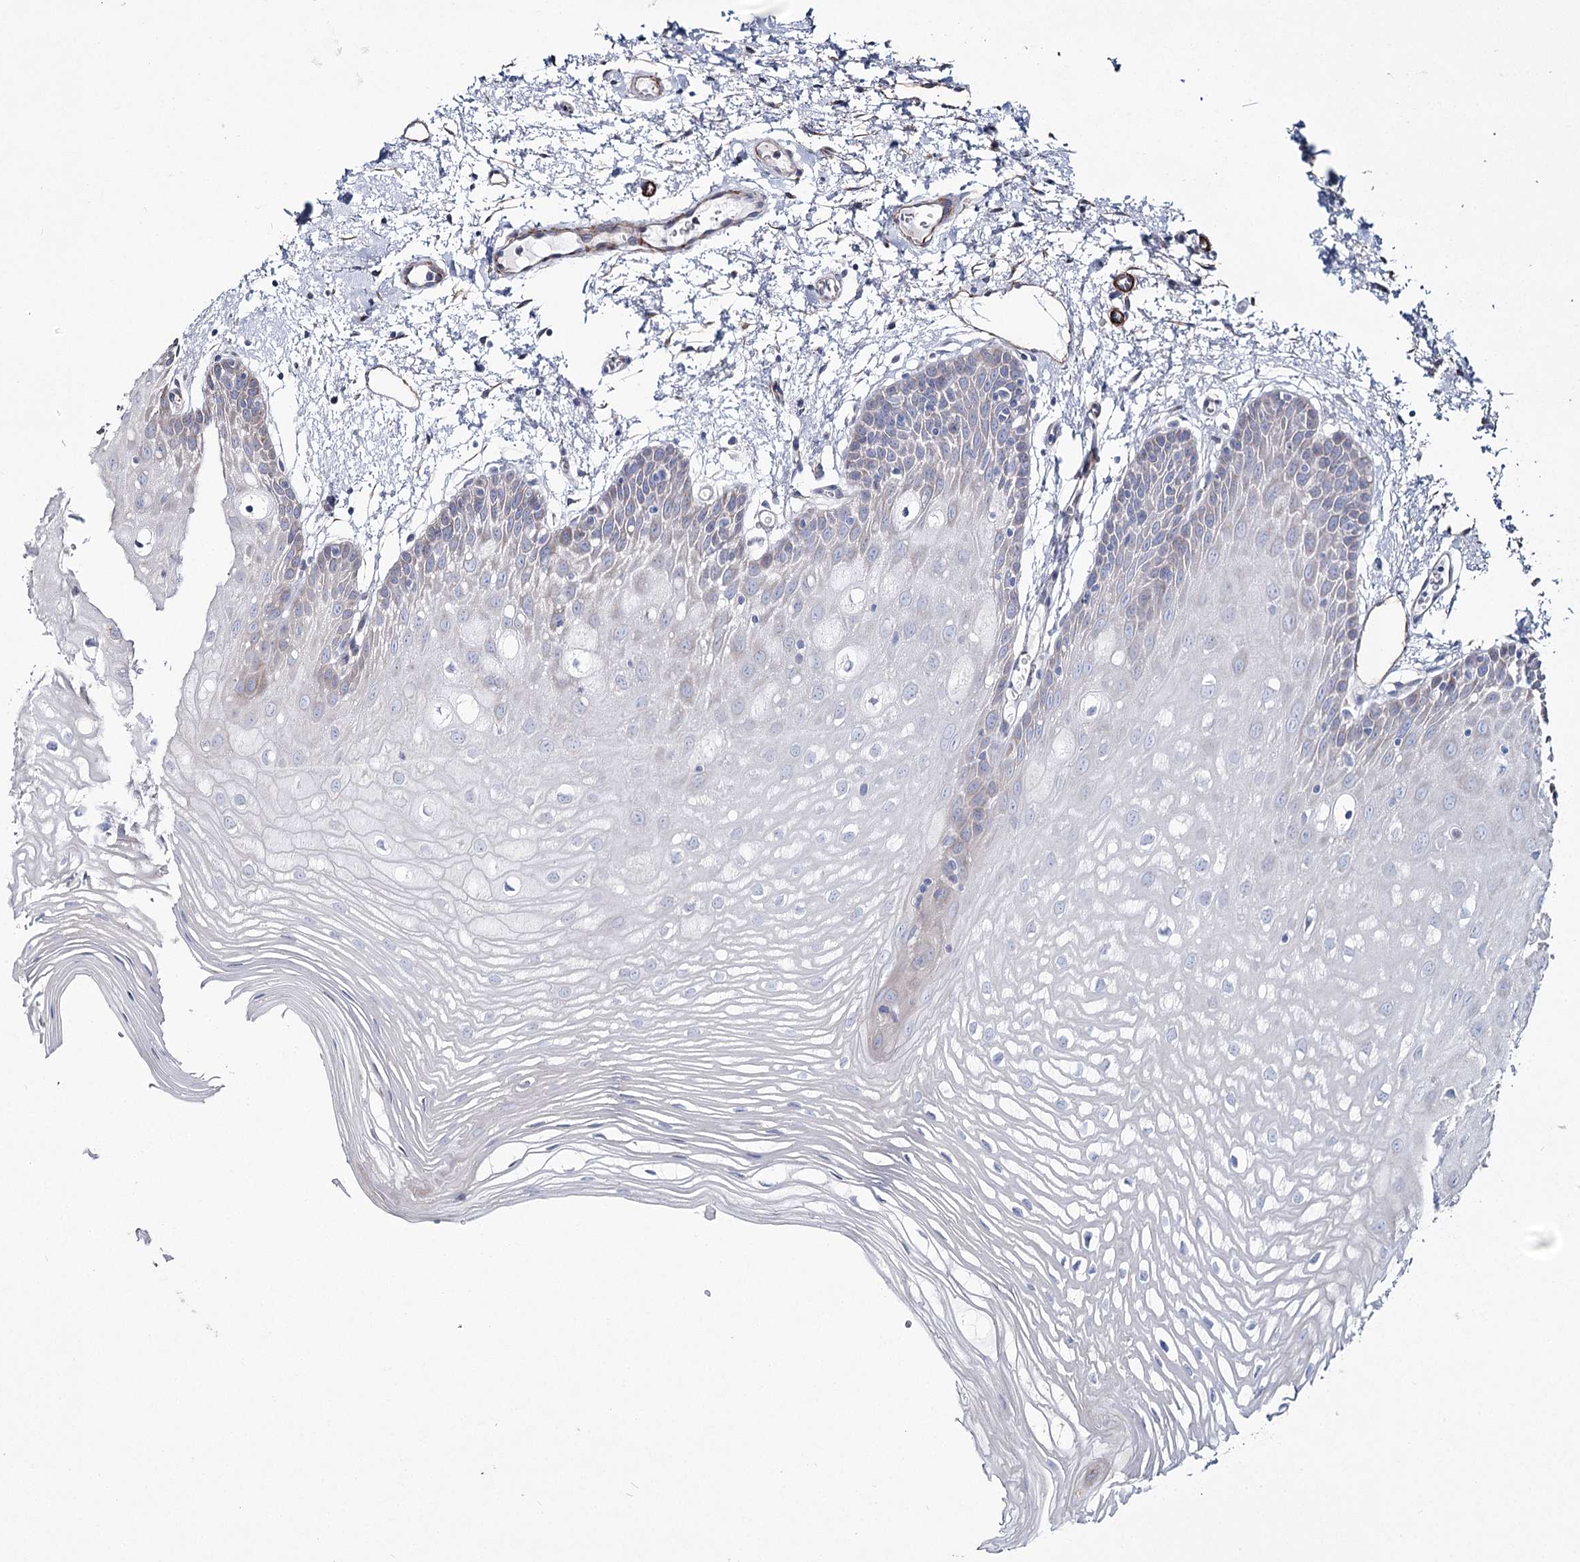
{"staining": {"intensity": "weak", "quantity": "25%-75%", "location": "cytoplasmic/membranous"}, "tissue": "oral mucosa", "cell_type": "Squamous epithelial cells", "image_type": "normal", "snomed": [{"axis": "morphology", "description": "Normal tissue, NOS"}, {"axis": "topography", "description": "Oral tissue"}, {"axis": "topography", "description": "Tounge, NOS"}], "caption": "Immunohistochemistry (IHC) (DAB (3,3'-diaminobenzidine)) staining of unremarkable human oral mucosa reveals weak cytoplasmic/membranous protein expression in approximately 25%-75% of squamous epithelial cells. The staining is performed using DAB brown chromogen to label protein expression. The nuclei are counter-stained blue using hematoxylin.", "gene": "SUMF1", "patient": {"sex": "female", "age": 73}}